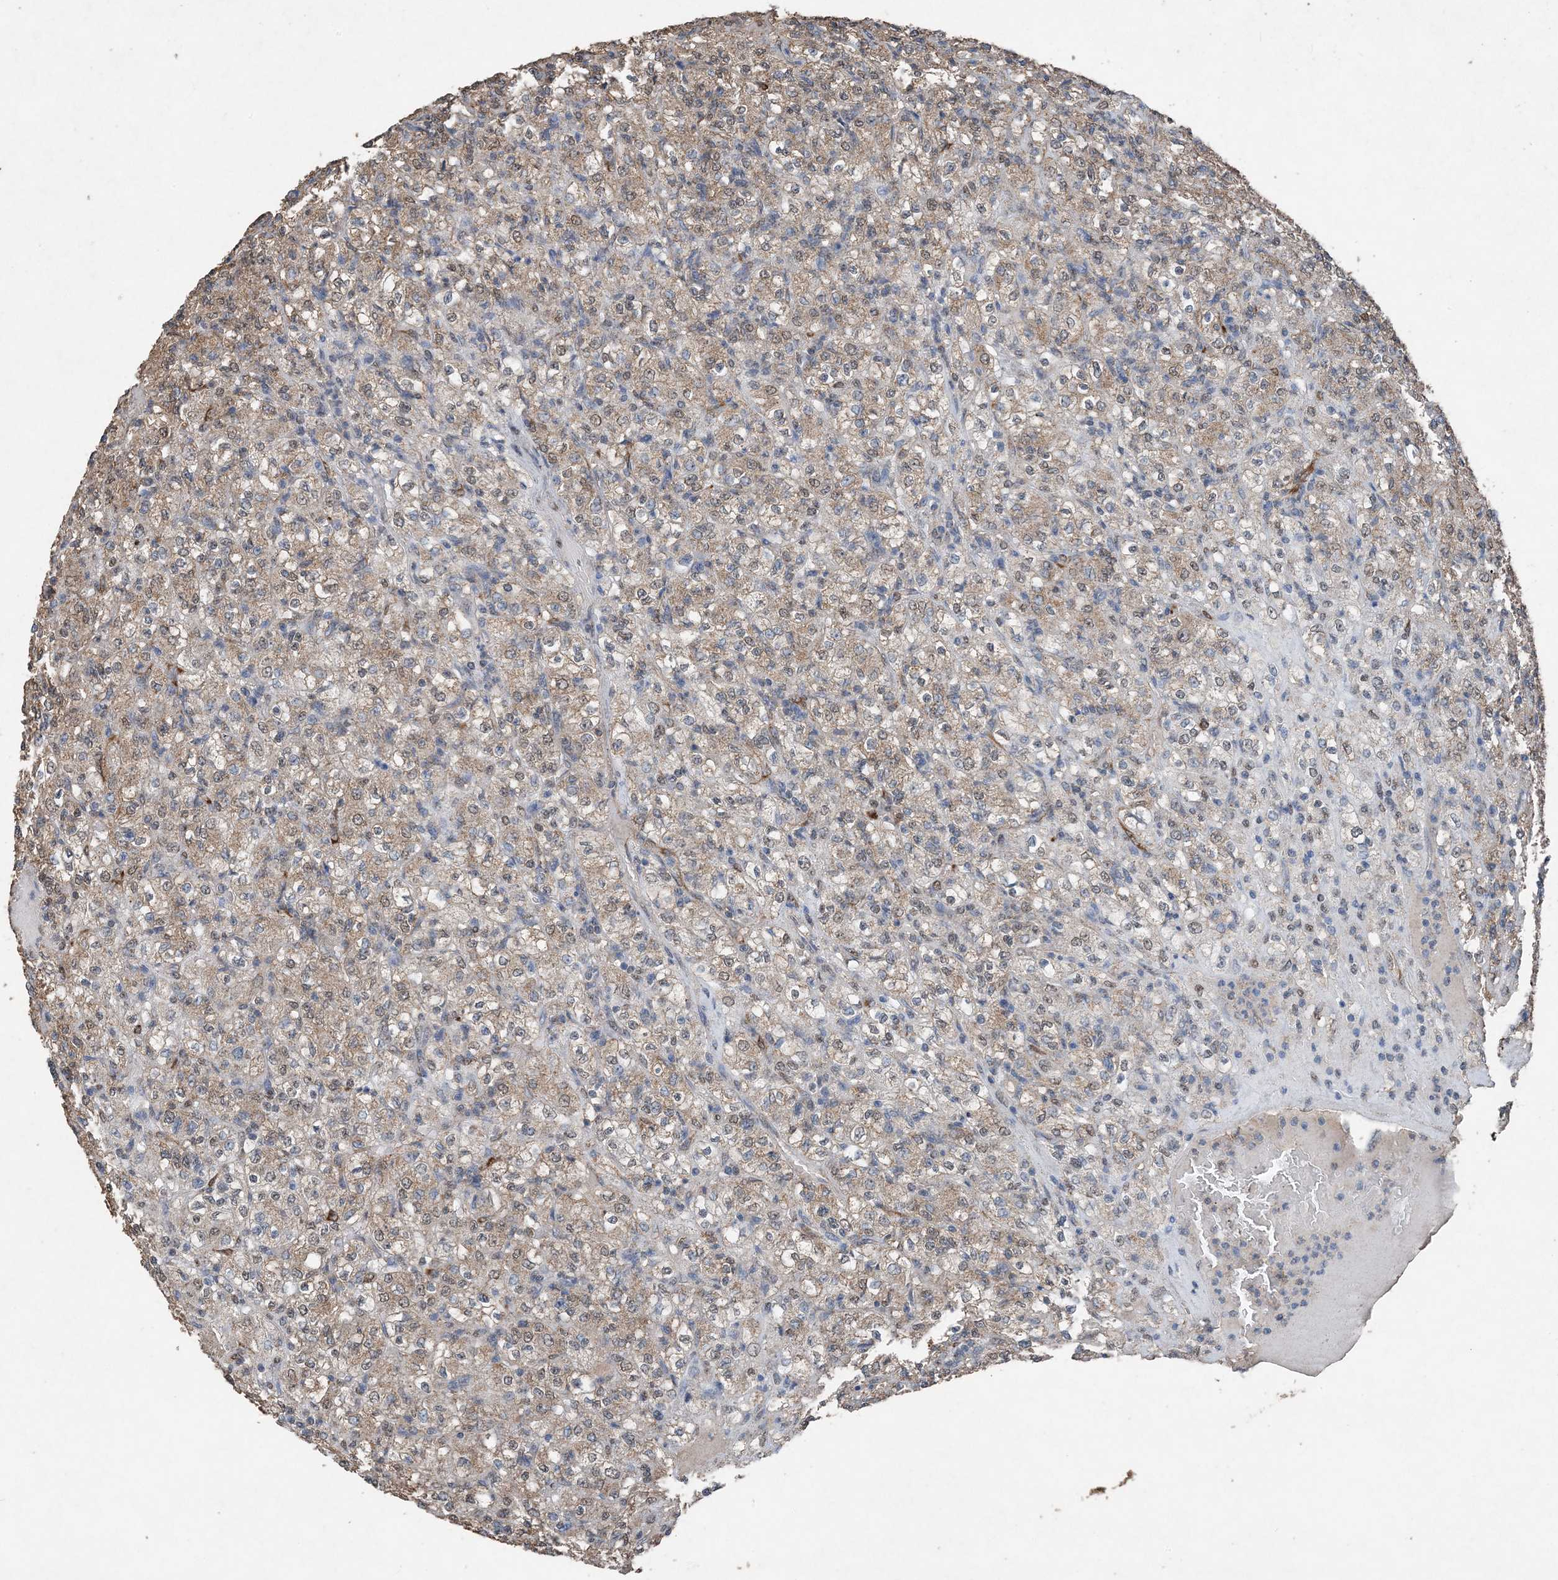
{"staining": {"intensity": "moderate", "quantity": ">75%", "location": "cytoplasmic/membranous,nuclear"}, "tissue": "renal cancer", "cell_type": "Tumor cells", "image_type": "cancer", "snomed": [{"axis": "morphology", "description": "Normal tissue, NOS"}, {"axis": "morphology", "description": "Adenocarcinoma, NOS"}, {"axis": "topography", "description": "Kidney"}], "caption": "Immunohistochemical staining of adenocarcinoma (renal) exhibits medium levels of moderate cytoplasmic/membranous and nuclear staining in about >75% of tumor cells. (DAB (3,3'-diaminobenzidine) IHC, brown staining for protein, blue staining for nuclei).", "gene": "FCN3", "patient": {"sex": "female", "age": 72}}